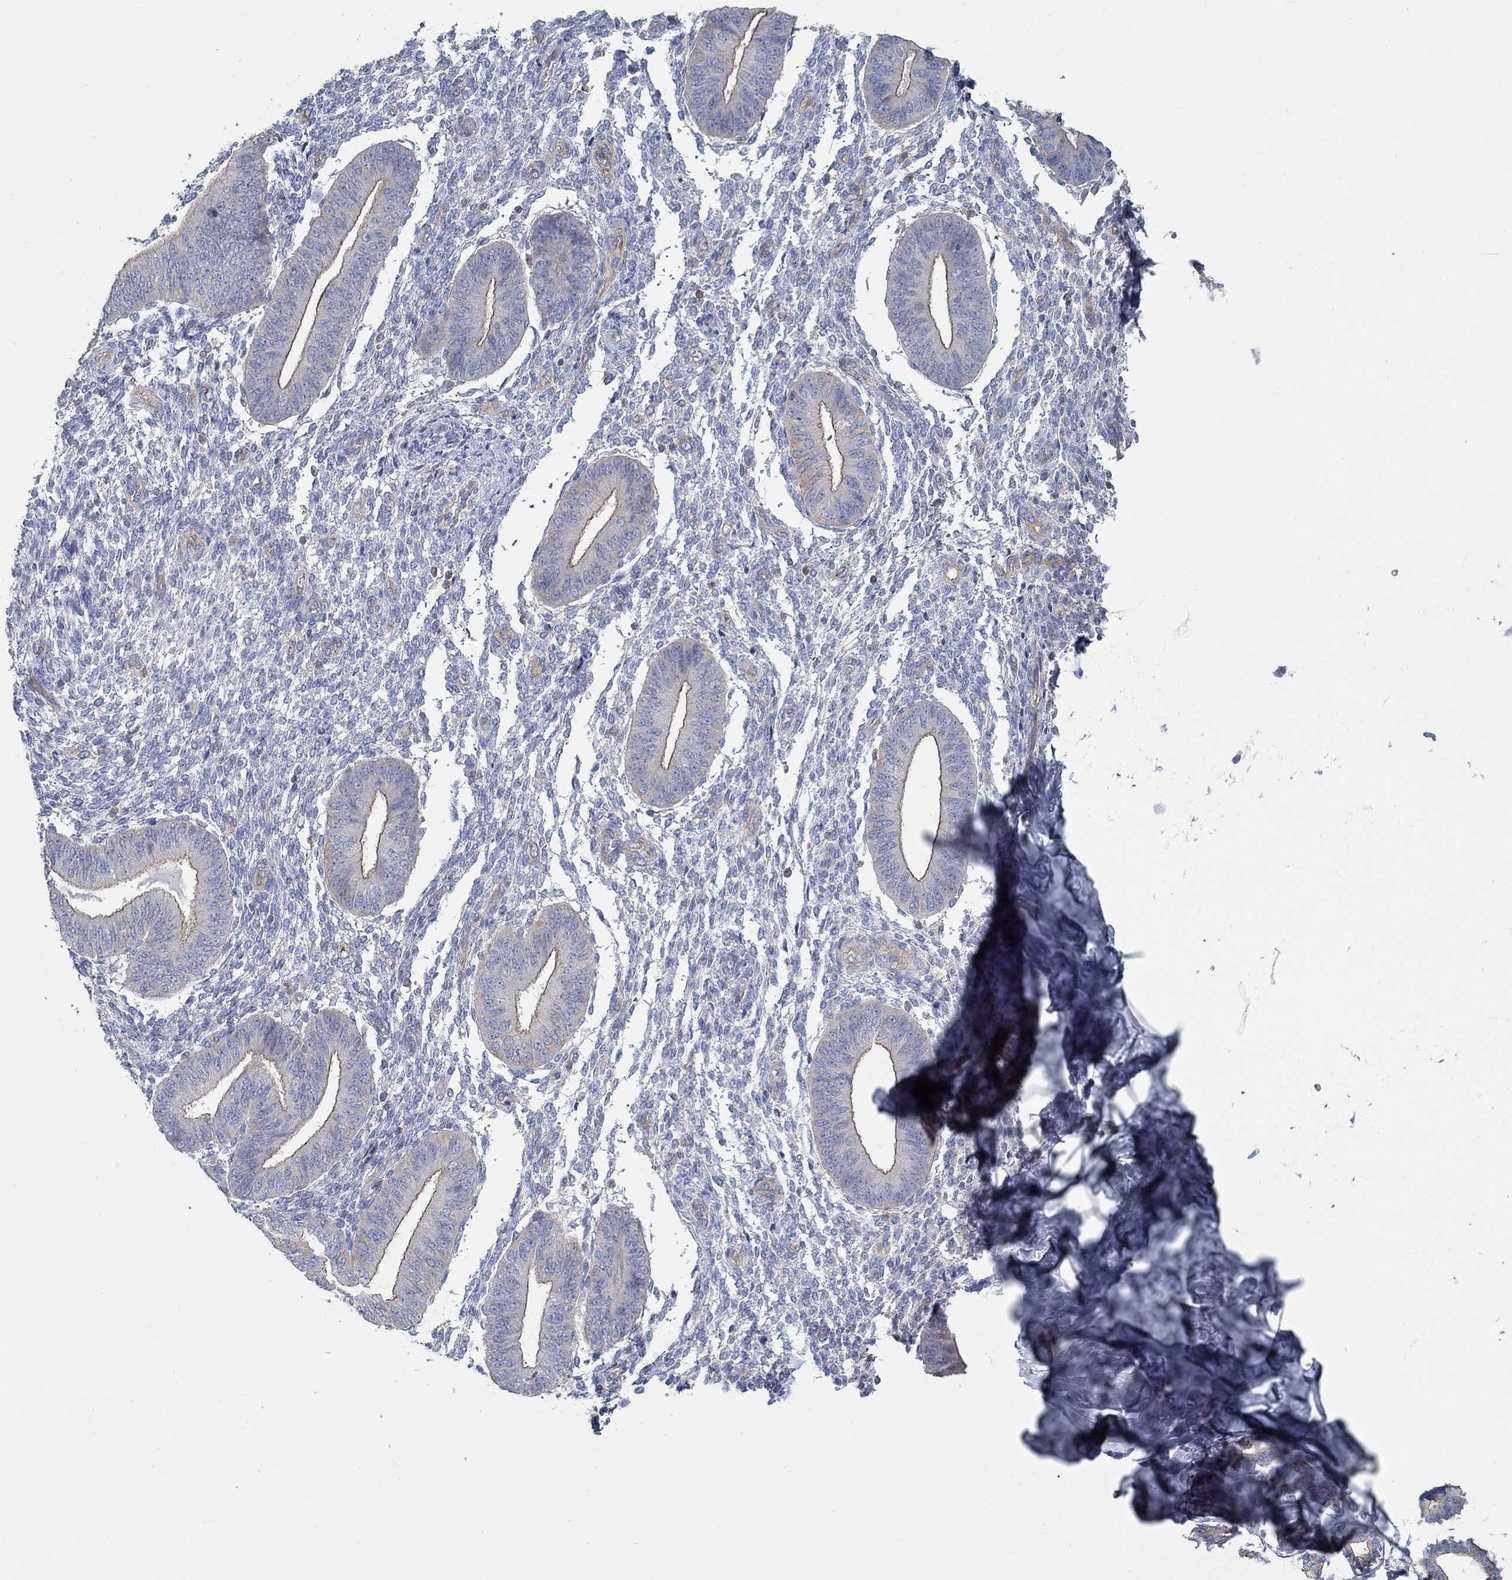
{"staining": {"intensity": "negative", "quantity": "none", "location": "none"}, "tissue": "endometrium", "cell_type": "Cells in endometrial stroma", "image_type": "normal", "snomed": [{"axis": "morphology", "description": "Normal tissue, NOS"}, {"axis": "topography", "description": "Endometrium"}], "caption": "A high-resolution image shows immunohistochemistry (IHC) staining of benign endometrium, which shows no significant staining in cells in endometrial stroma. (Brightfield microscopy of DAB (3,3'-diaminobenzidine) IHC at high magnification).", "gene": "BBOF1", "patient": {"sex": "female", "age": 47}}